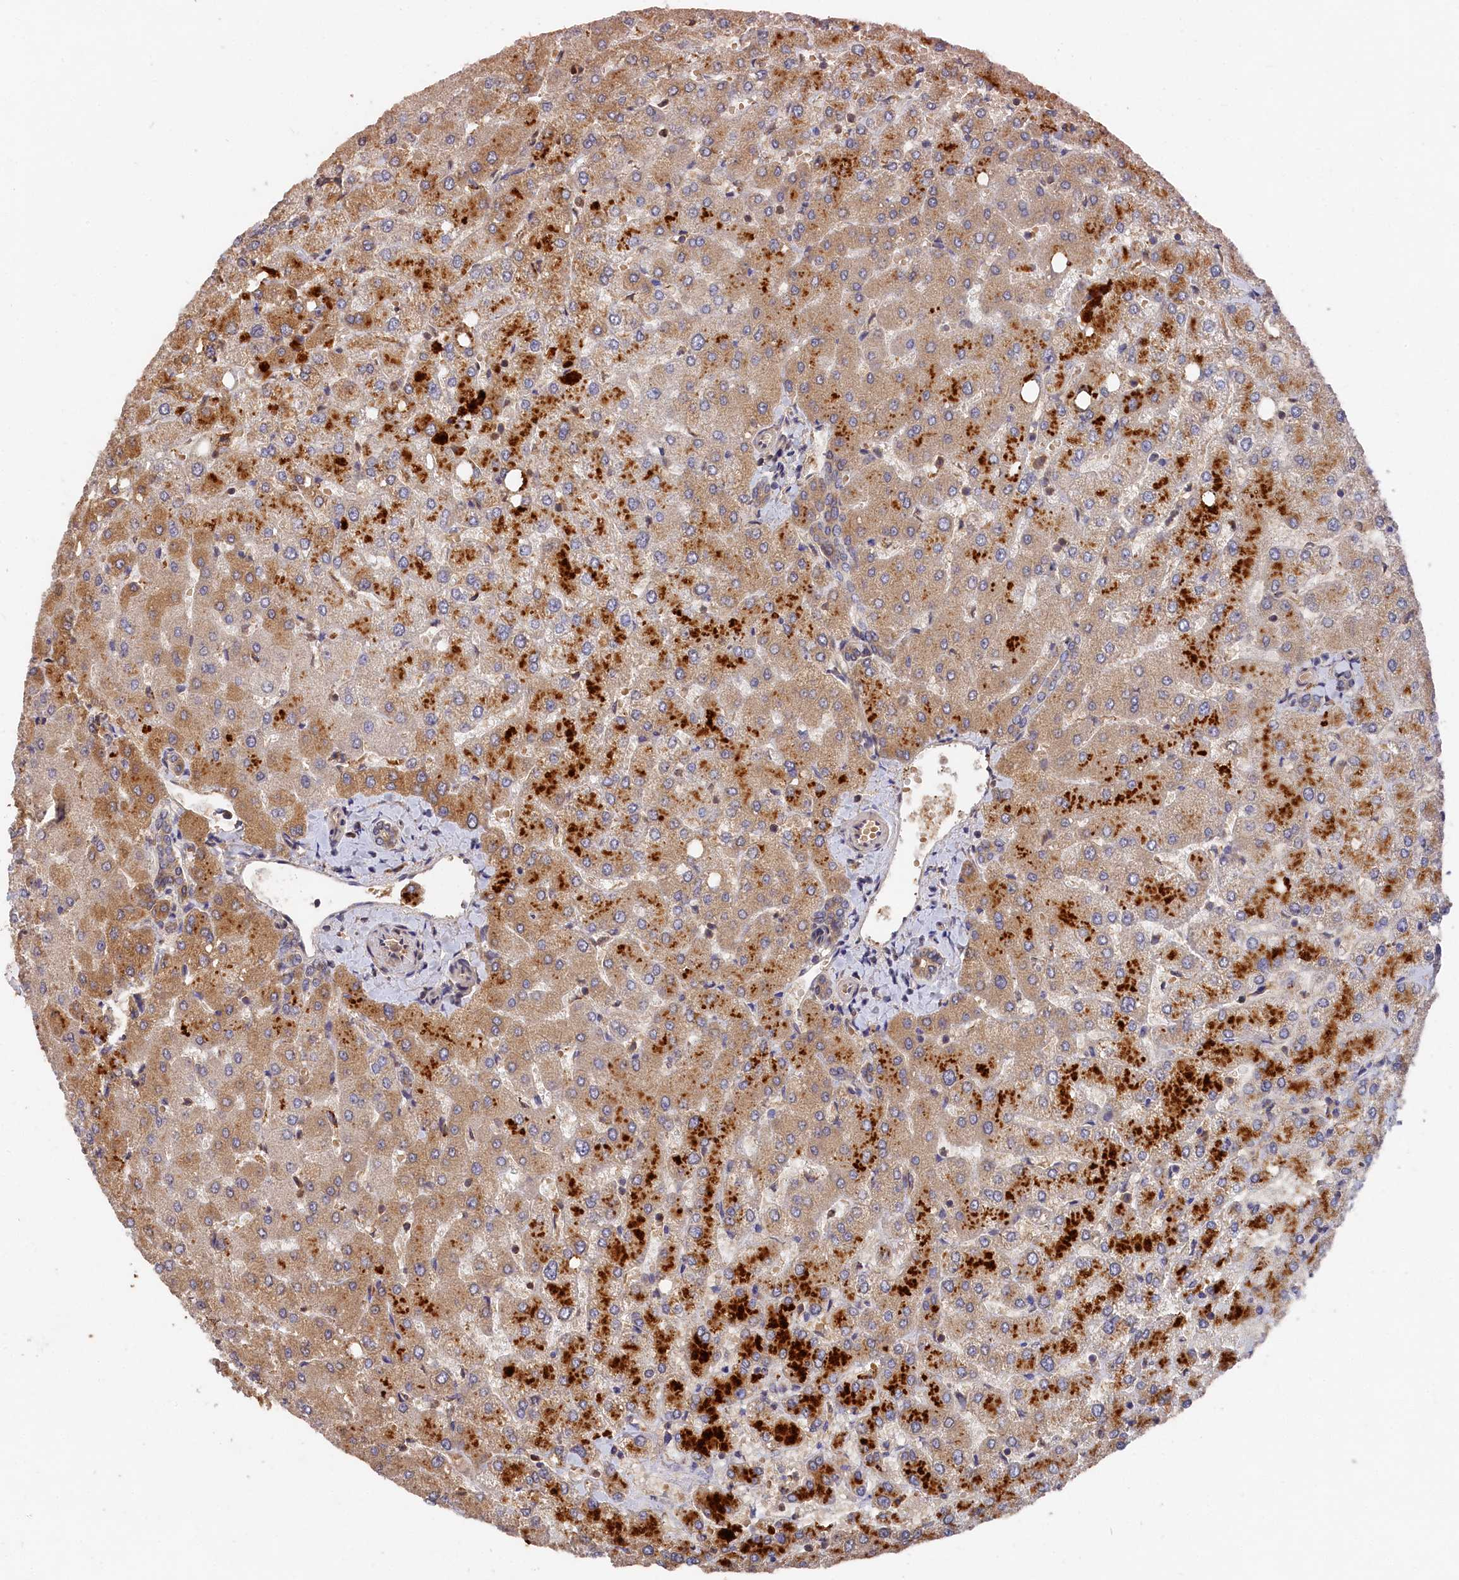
{"staining": {"intensity": "weak", "quantity": "<25%", "location": "cytoplasmic/membranous"}, "tissue": "liver", "cell_type": "Cholangiocytes", "image_type": "normal", "snomed": [{"axis": "morphology", "description": "Normal tissue, NOS"}, {"axis": "topography", "description": "Liver"}], "caption": "Histopathology image shows no protein expression in cholangiocytes of unremarkable liver. (Stains: DAB (3,3'-diaminobenzidine) immunohistochemistry with hematoxylin counter stain, Microscopy: brightfield microscopy at high magnification).", "gene": "DHRS11", "patient": {"sex": "female", "age": 54}}